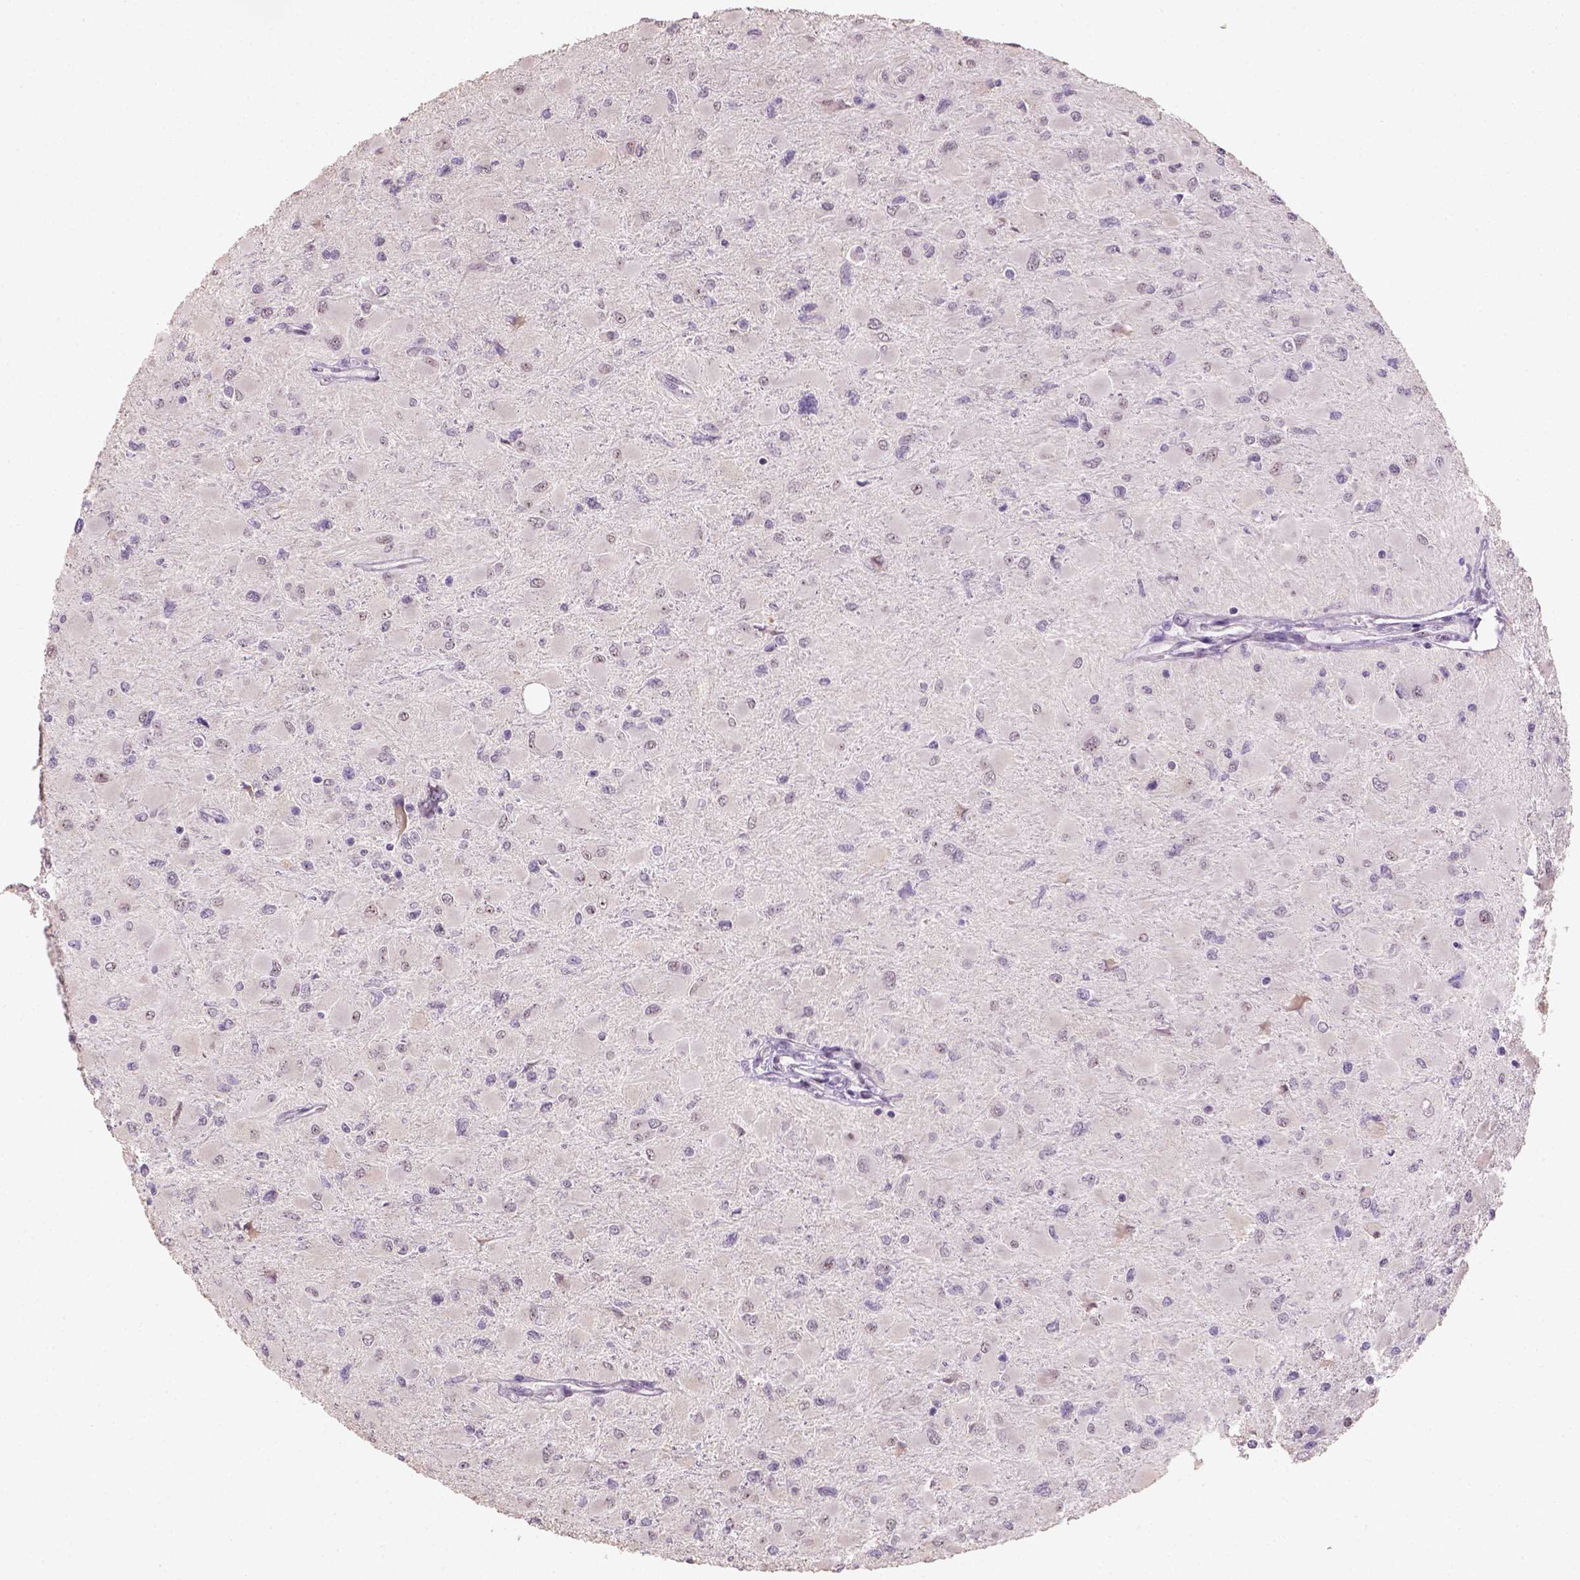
{"staining": {"intensity": "negative", "quantity": "none", "location": "none"}, "tissue": "glioma", "cell_type": "Tumor cells", "image_type": "cancer", "snomed": [{"axis": "morphology", "description": "Glioma, malignant, High grade"}, {"axis": "topography", "description": "Cerebral cortex"}], "caption": "A photomicrograph of glioma stained for a protein exhibits no brown staining in tumor cells.", "gene": "DDX50", "patient": {"sex": "female", "age": 36}}